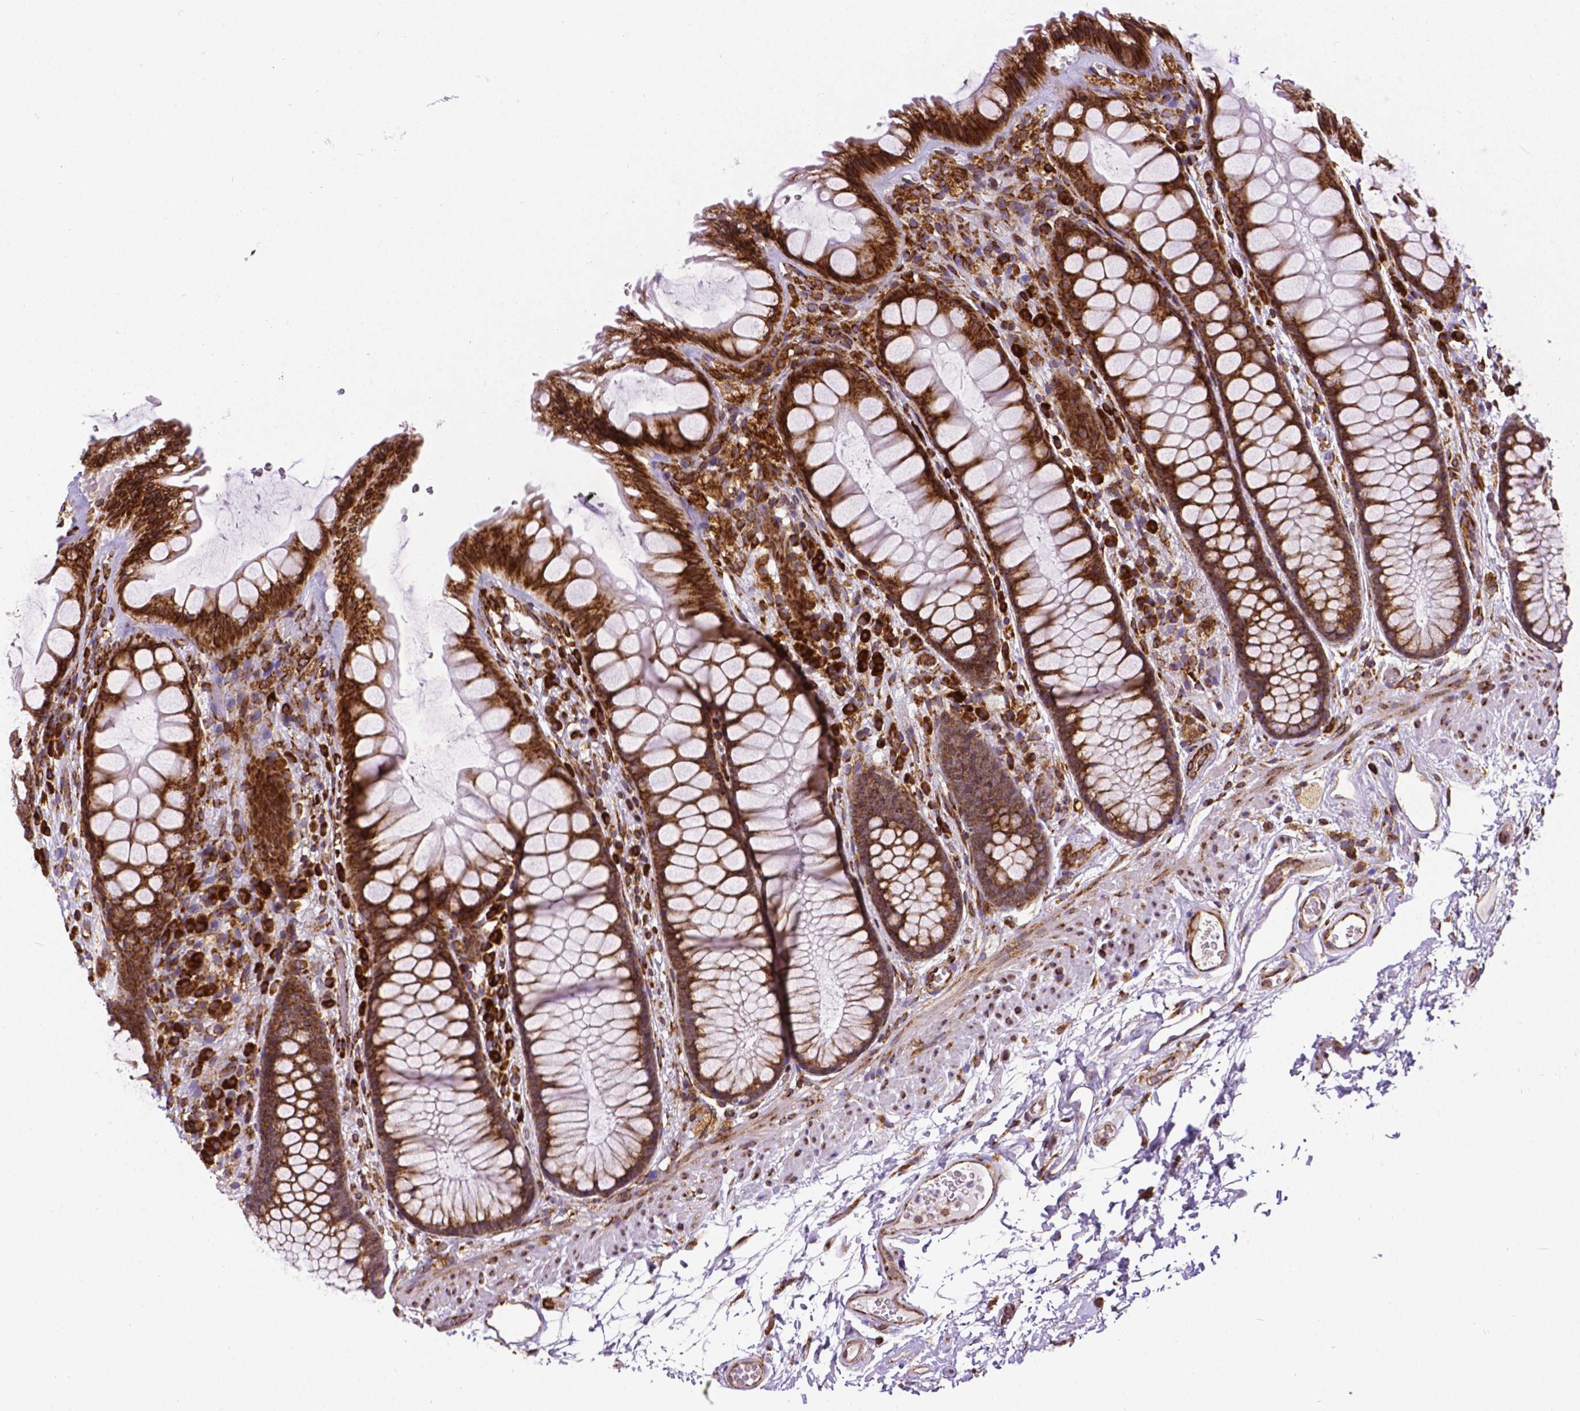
{"staining": {"intensity": "strong", "quantity": ">75%", "location": "cytoplasmic/membranous"}, "tissue": "rectum", "cell_type": "Glandular cells", "image_type": "normal", "snomed": [{"axis": "morphology", "description": "Normal tissue, NOS"}, {"axis": "topography", "description": "Rectum"}], "caption": "IHC photomicrograph of benign rectum stained for a protein (brown), which demonstrates high levels of strong cytoplasmic/membranous expression in about >75% of glandular cells.", "gene": "MTDH", "patient": {"sex": "female", "age": 62}}